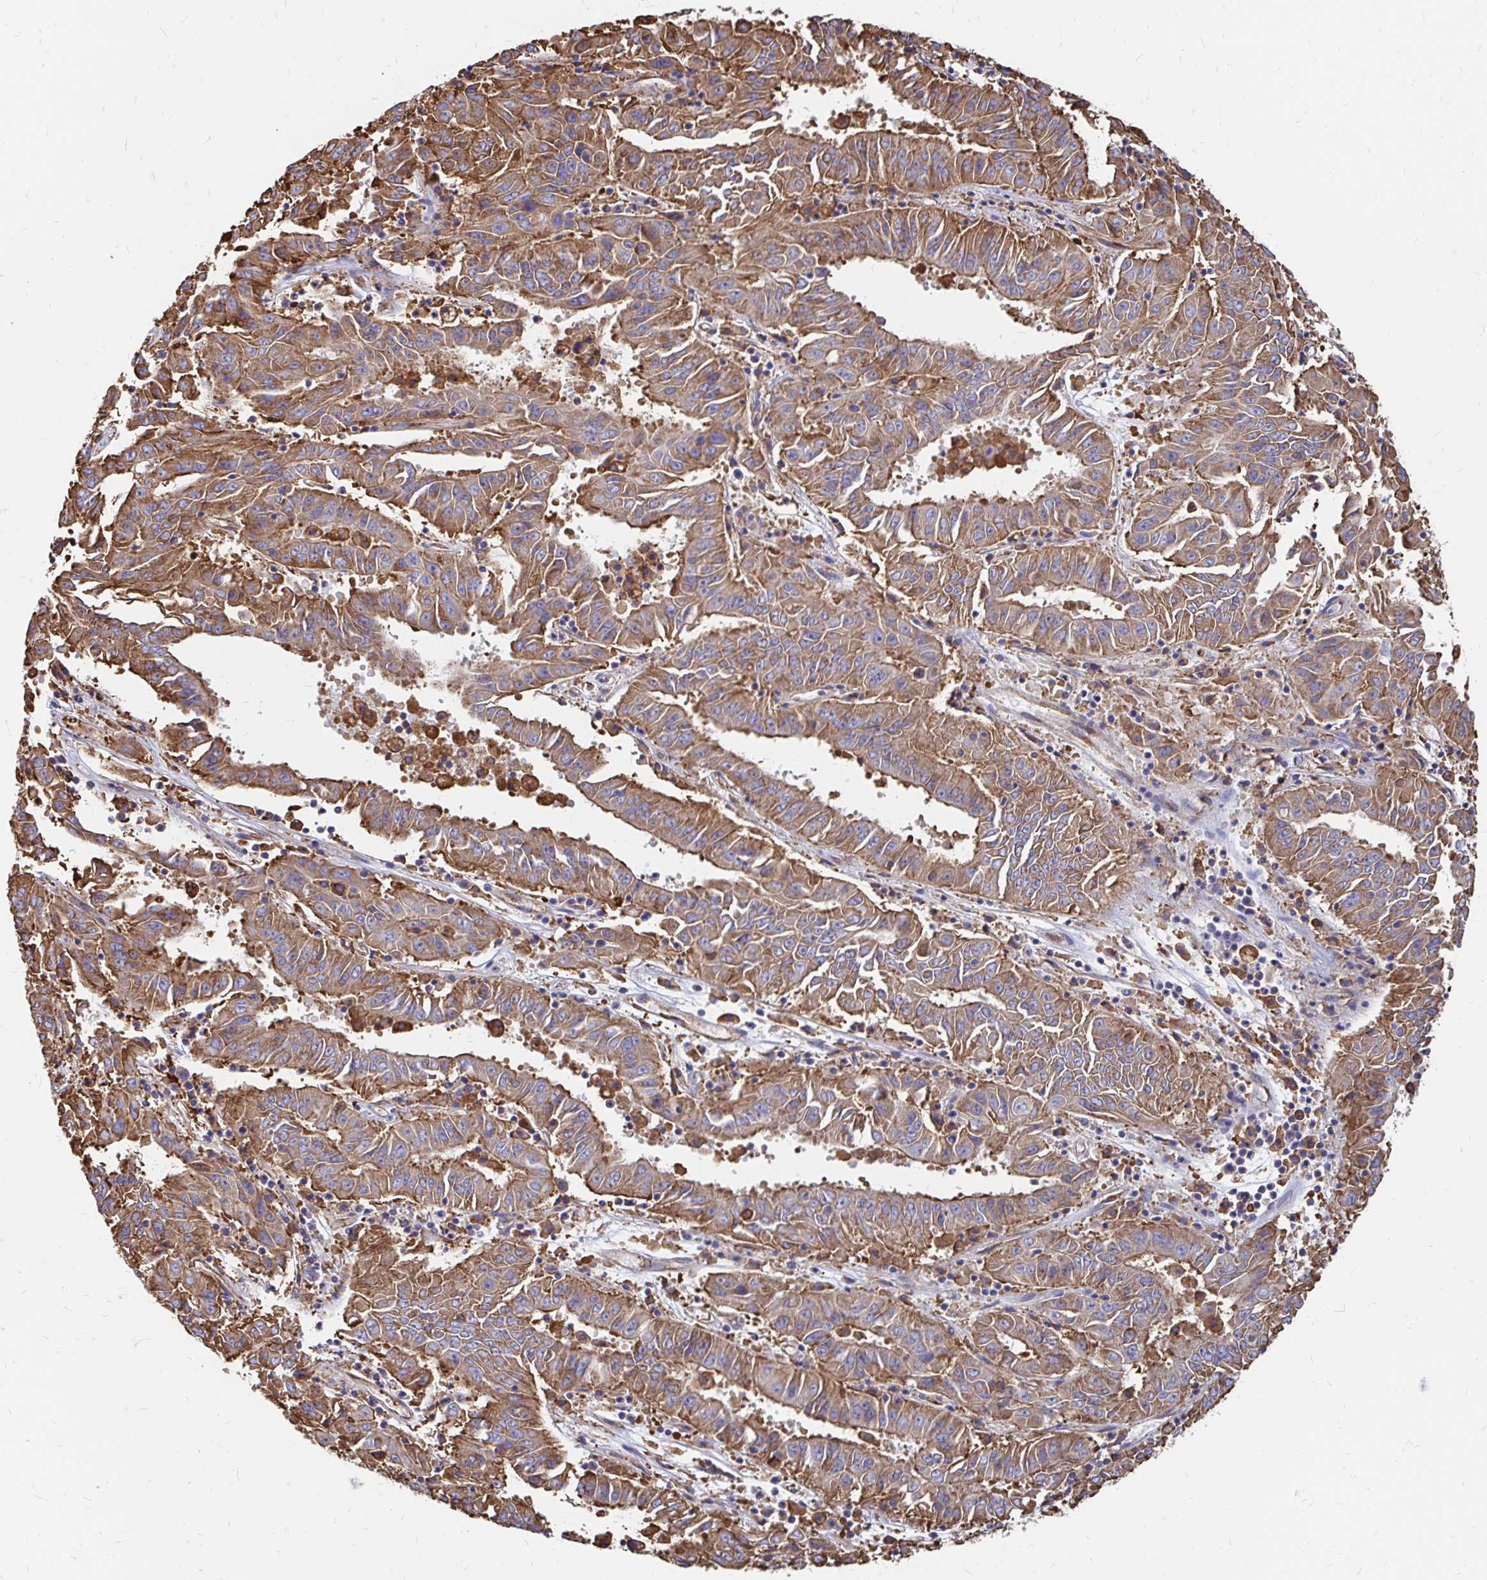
{"staining": {"intensity": "moderate", "quantity": ">75%", "location": "cytoplasmic/membranous"}, "tissue": "pancreatic cancer", "cell_type": "Tumor cells", "image_type": "cancer", "snomed": [{"axis": "morphology", "description": "Adenocarcinoma, NOS"}, {"axis": "topography", "description": "Pancreas"}], "caption": "Tumor cells display medium levels of moderate cytoplasmic/membranous positivity in about >75% of cells in human adenocarcinoma (pancreatic).", "gene": "CLTC", "patient": {"sex": "male", "age": 63}}